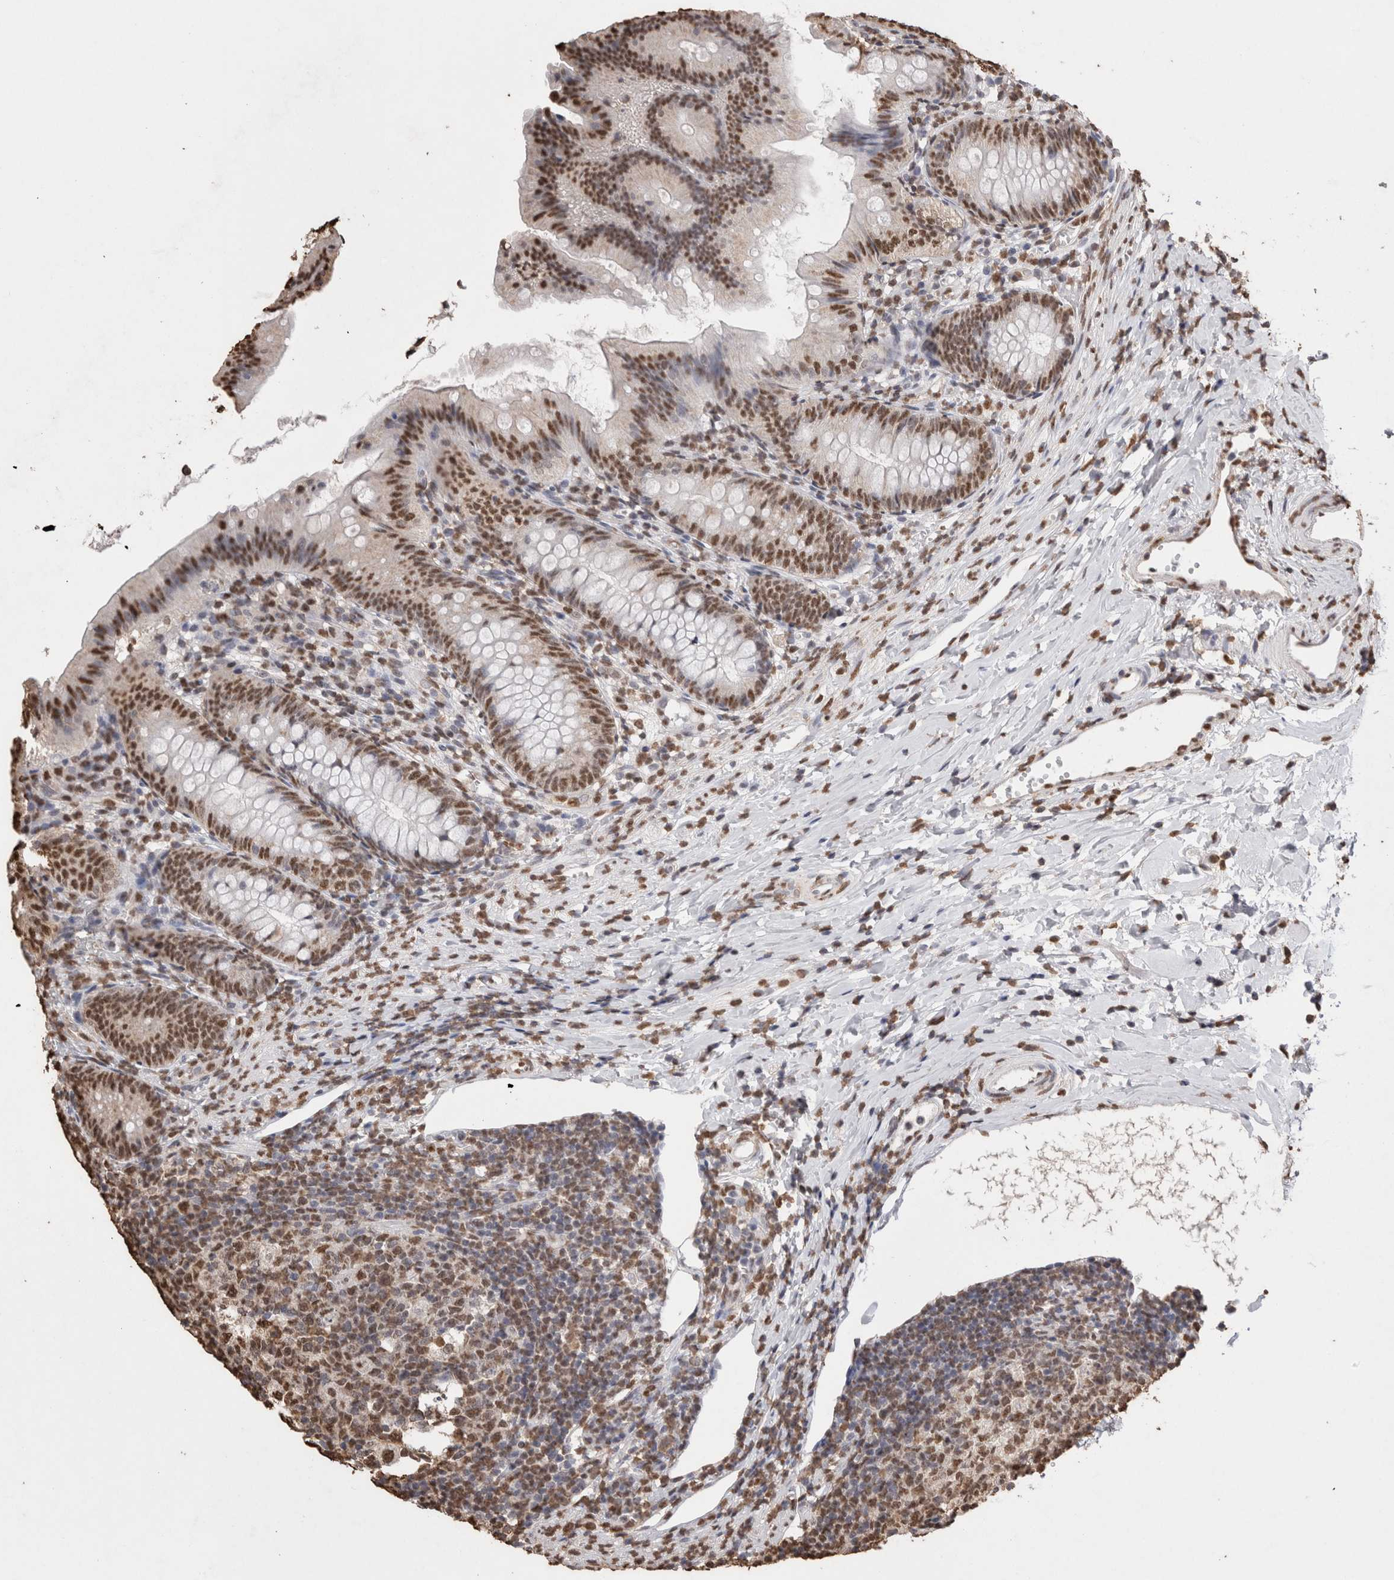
{"staining": {"intensity": "moderate", "quantity": ">75%", "location": "nuclear"}, "tissue": "appendix", "cell_type": "Glandular cells", "image_type": "normal", "snomed": [{"axis": "morphology", "description": "Normal tissue, NOS"}, {"axis": "topography", "description": "Appendix"}], "caption": "A photomicrograph showing moderate nuclear staining in about >75% of glandular cells in normal appendix, as visualized by brown immunohistochemical staining.", "gene": "NTHL1", "patient": {"sex": "male", "age": 1}}